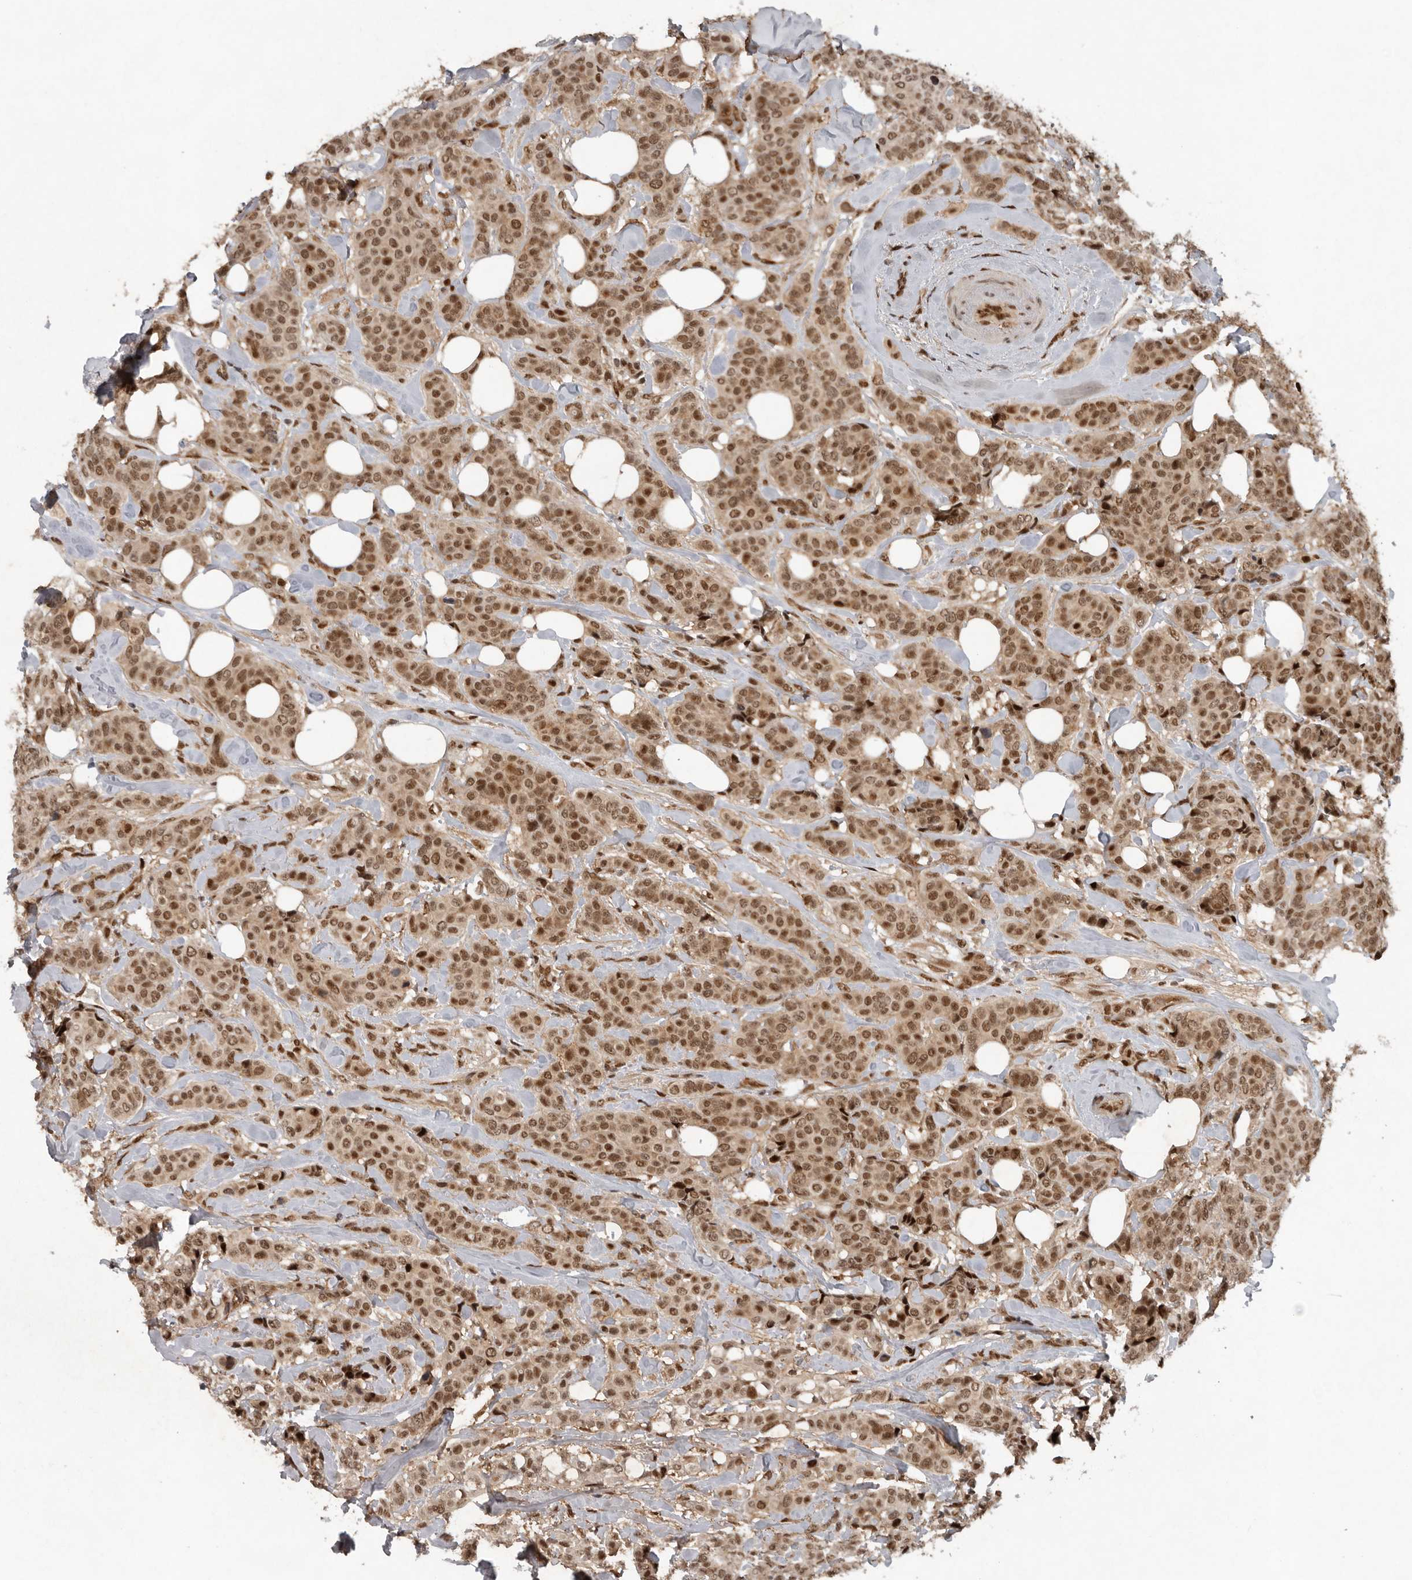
{"staining": {"intensity": "moderate", "quantity": ">75%", "location": "nuclear"}, "tissue": "breast cancer", "cell_type": "Tumor cells", "image_type": "cancer", "snomed": [{"axis": "morphology", "description": "Lobular carcinoma"}, {"axis": "topography", "description": "Breast"}], "caption": "Human breast lobular carcinoma stained with a protein marker demonstrates moderate staining in tumor cells.", "gene": "CDC27", "patient": {"sex": "female", "age": 51}}